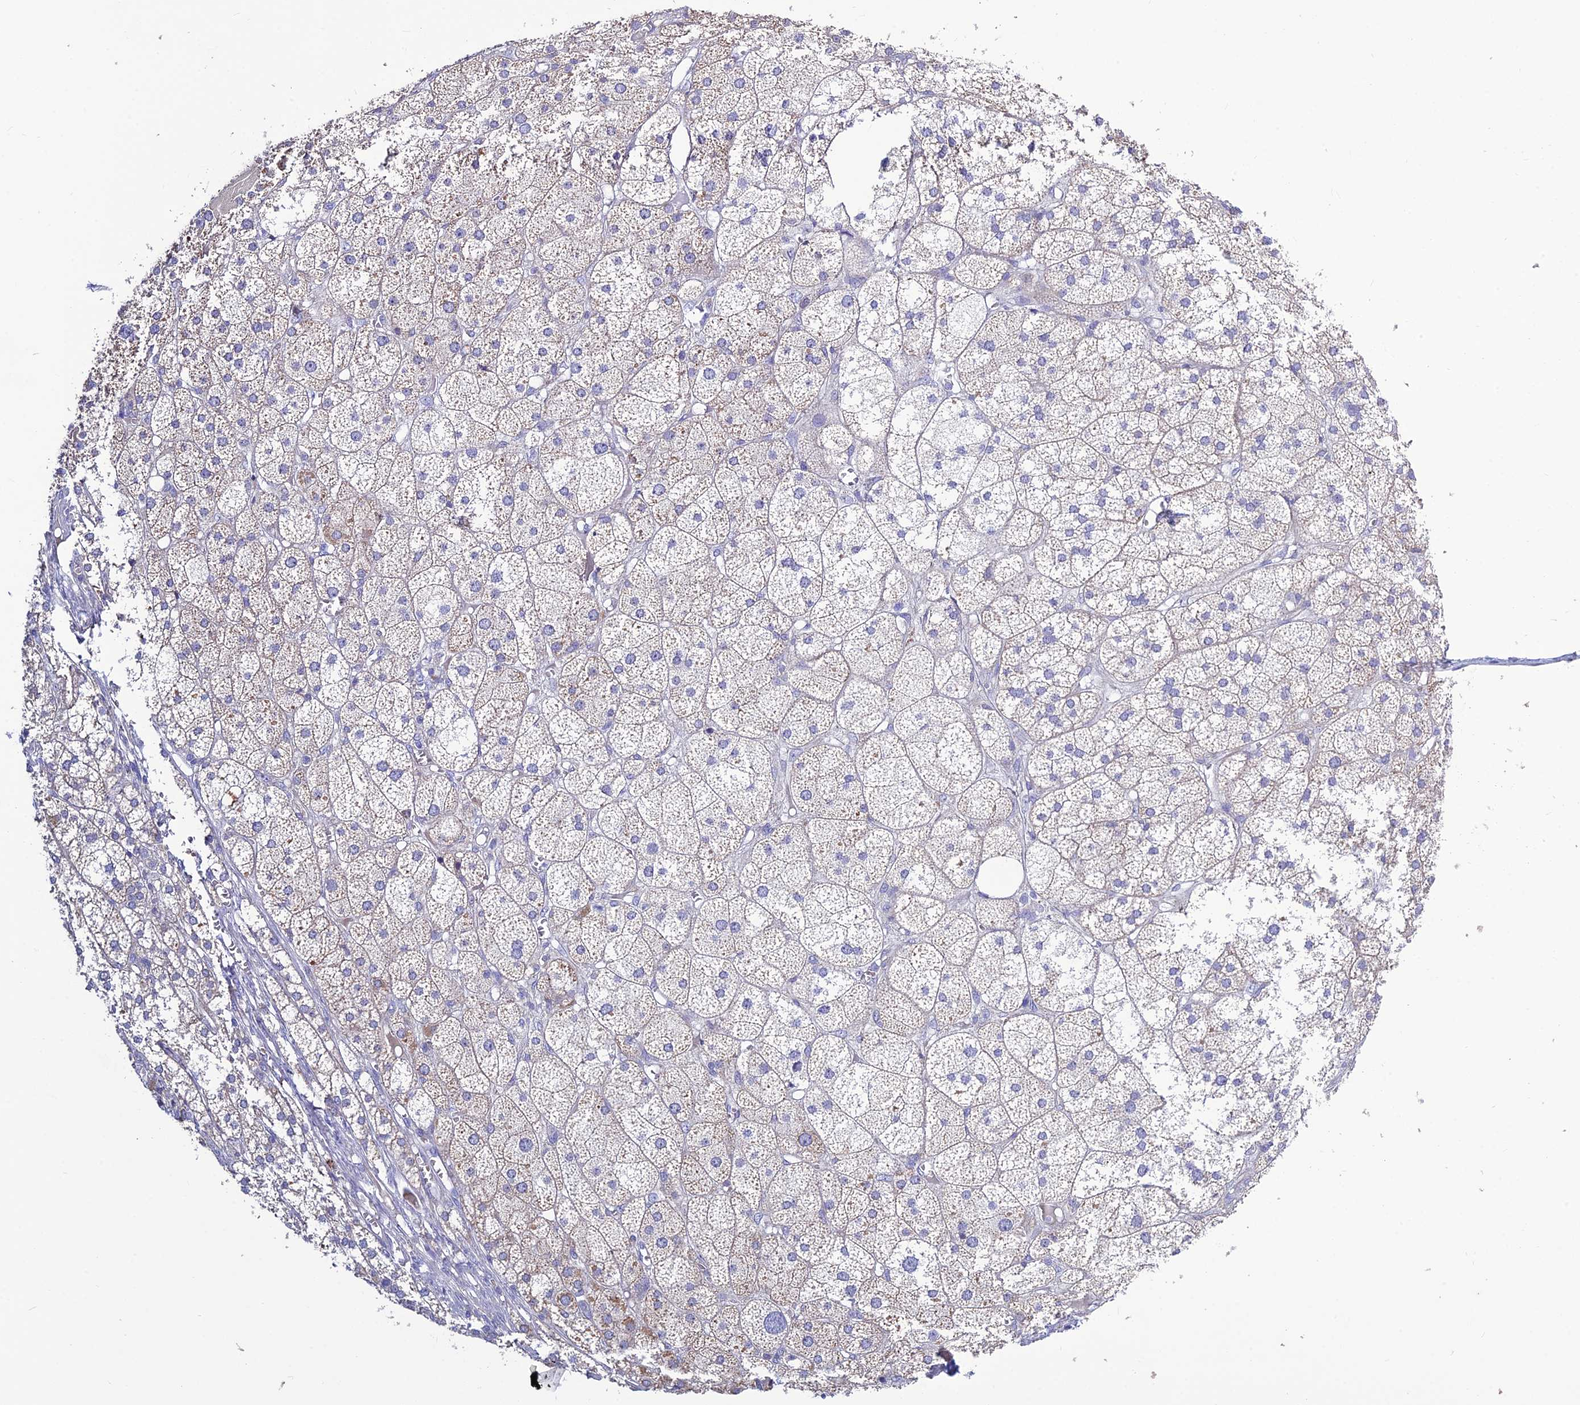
{"staining": {"intensity": "moderate", "quantity": "25%-75%", "location": "cytoplasmic/membranous"}, "tissue": "adrenal gland", "cell_type": "Glandular cells", "image_type": "normal", "snomed": [{"axis": "morphology", "description": "Normal tissue, NOS"}, {"axis": "topography", "description": "Adrenal gland"}], "caption": "This micrograph displays unremarkable adrenal gland stained with IHC to label a protein in brown. The cytoplasmic/membranous of glandular cells show moderate positivity for the protein. Nuclei are counter-stained blue.", "gene": "BHMT2", "patient": {"sex": "female", "age": 61}}